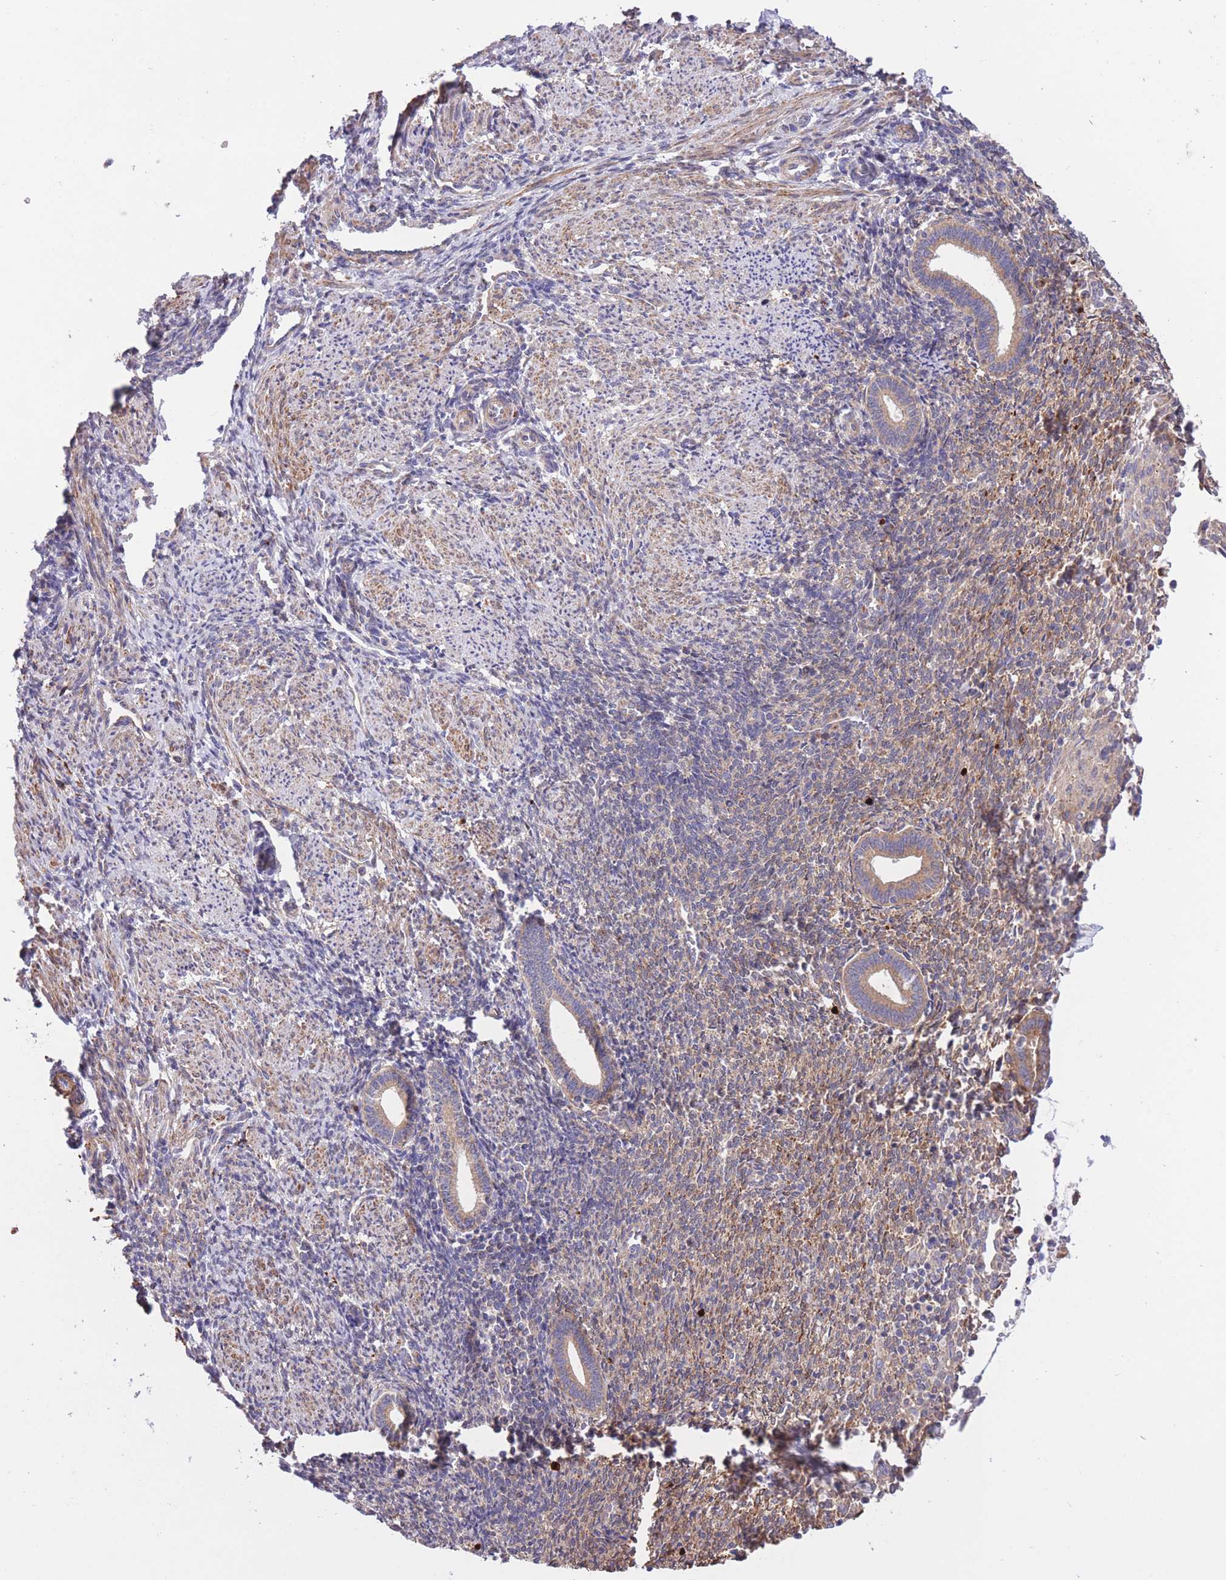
{"staining": {"intensity": "moderate", "quantity": "<25%", "location": "cytoplasmic/membranous"}, "tissue": "endometrium", "cell_type": "Cells in endometrial stroma", "image_type": "normal", "snomed": [{"axis": "morphology", "description": "Normal tissue, NOS"}, {"axis": "topography", "description": "Endometrium"}], "caption": "Approximately <25% of cells in endometrial stroma in benign endometrium demonstrate moderate cytoplasmic/membranous protein positivity as visualized by brown immunohistochemical staining.", "gene": "ATP13A2", "patient": {"sex": "female", "age": 32}}